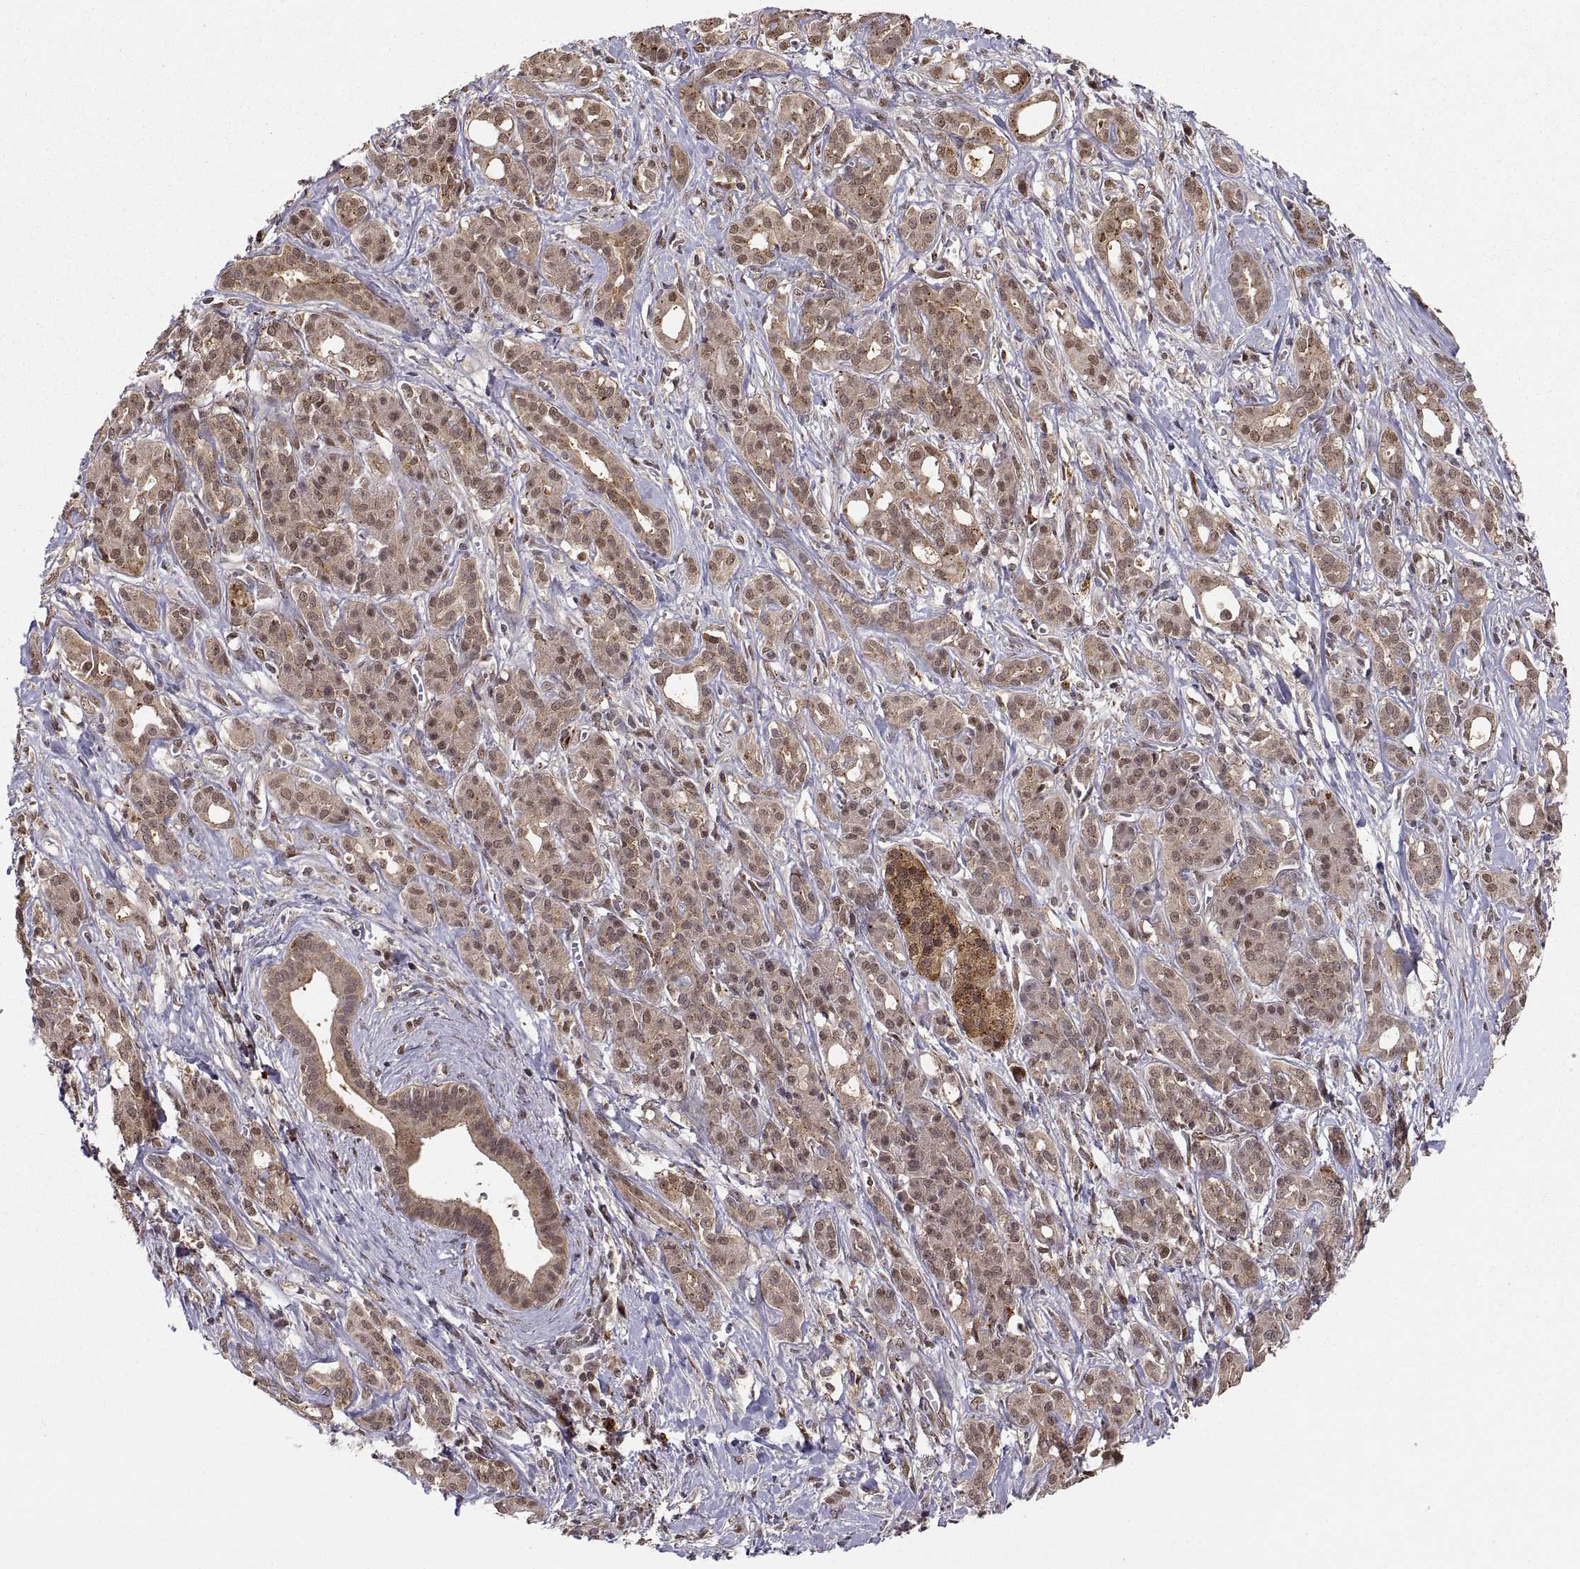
{"staining": {"intensity": "strong", "quantity": "25%-75%", "location": "cytoplasmic/membranous"}, "tissue": "pancreatic cancer", "cell_type": "Tumor cells", "image_type": "cancer", "snomed": [{"axis": "morphology", "description": "Adenocarcinoma, NOS"}, {"axis": "topography", "description": "Pancreas"}], "caption": "Protein analysis of pancreatic cancer tissue exhibits strong cytoplasmic/membranous positivity in approximately 25%-75% of tumor cells. The staining was performed using DAB to visualize the protein expression in brown, while the nuclei were stained in blue with hematoxylin (Magnification: 20x).", "gene": "PSMC2", "patient": {"sex": "male", "age": 61}}